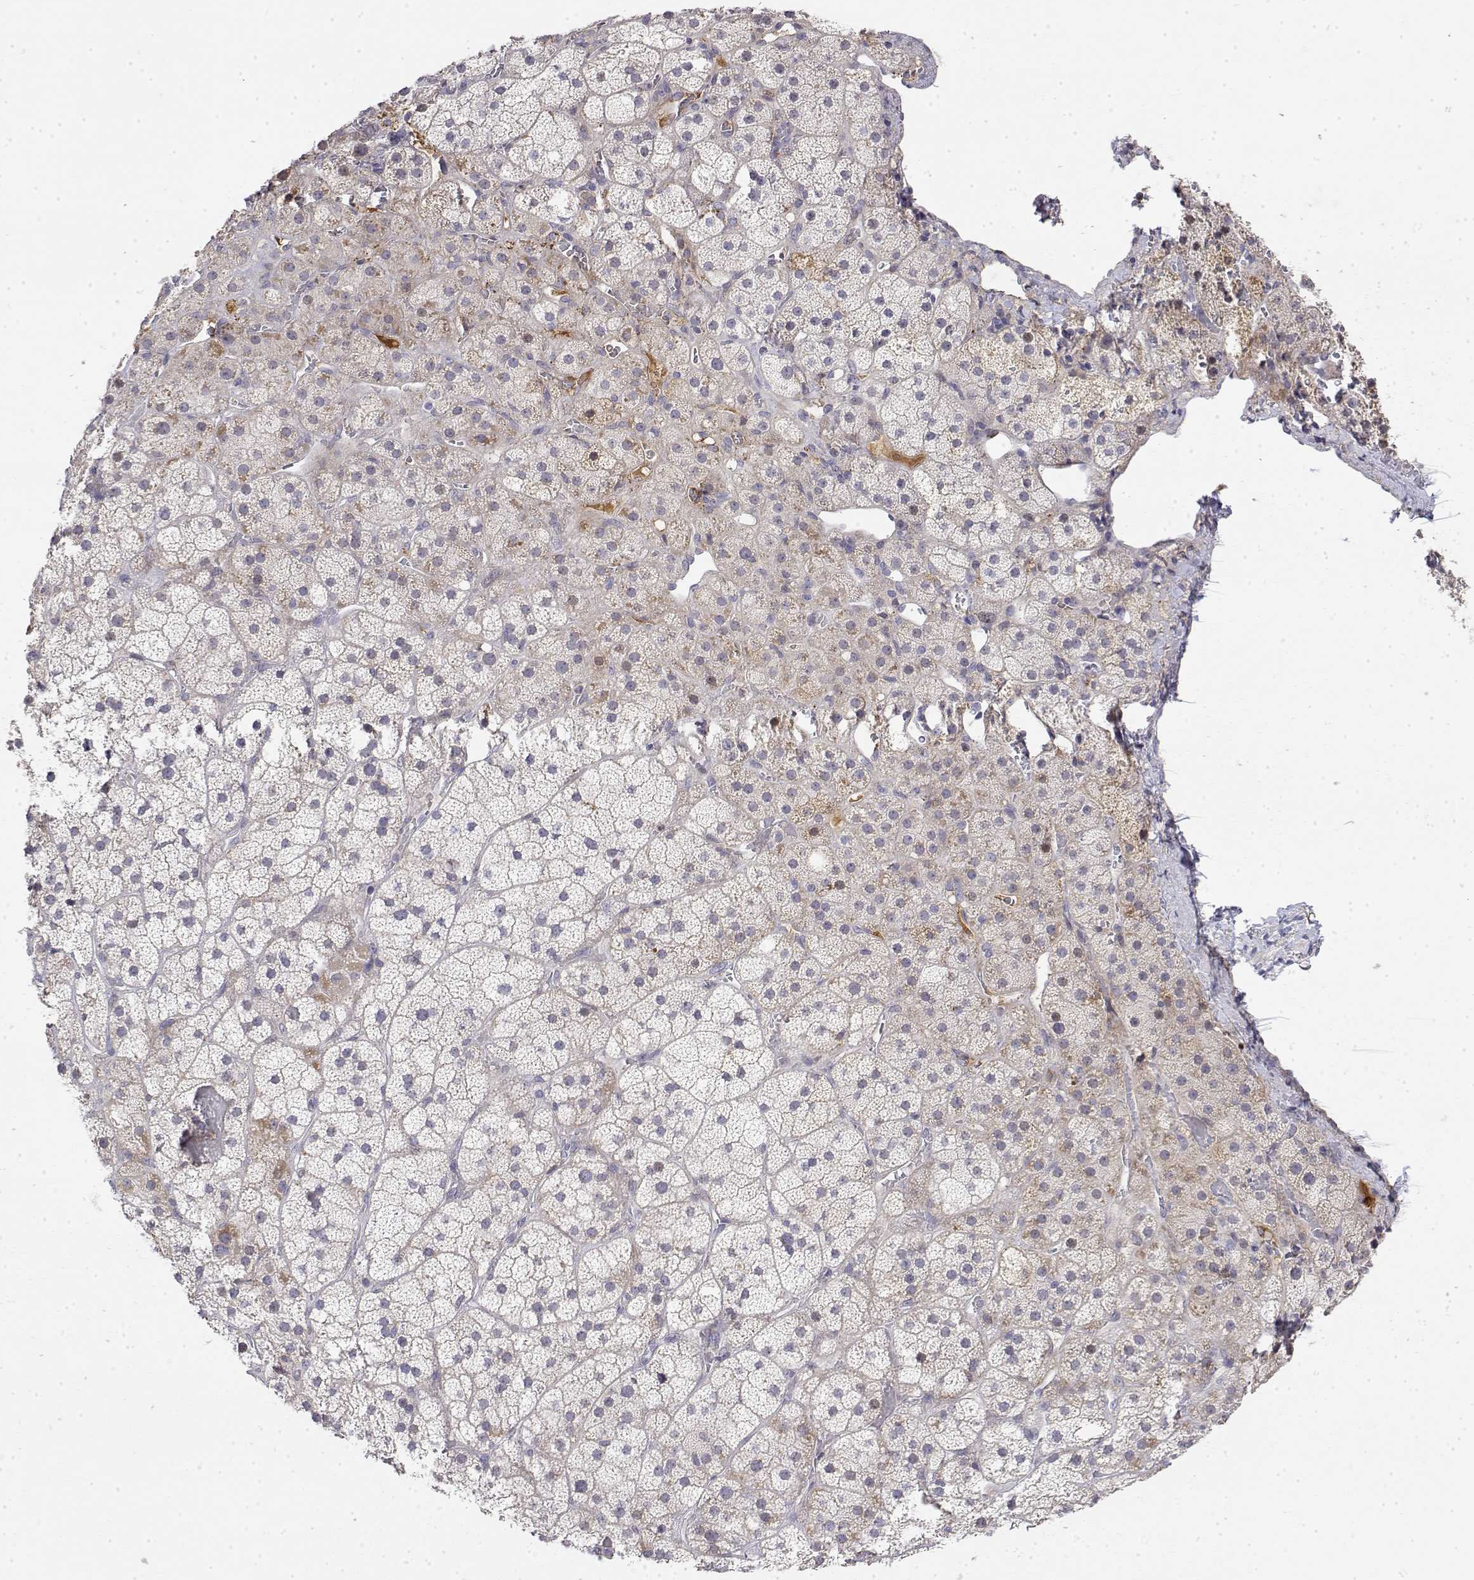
{"staining": {"intensity": "weak", "quantity": "<25%", "location": "cytoplasmic/membranous"}, "tissue": "adrenal gland", "cell_type": "Glandular cells", "image_type": "normal", "snomed": [{"axis": "morphology", "description": "Normal tissue, NOS"}, {"axis": "topography", "description": "Adrenal gland"}], "caption": "IHC photomicrograph of benign adrenal gland: adrenal gland stained with DAB demonstrates no significant protein positivity in glandular cells. (Brightfield microscopy of DAB (3,3'-diaminobenzidine) immunohistochemistry at high magnification).", "gene": "IGFBP4", "patient": {"sex": "male", "age": 57}}